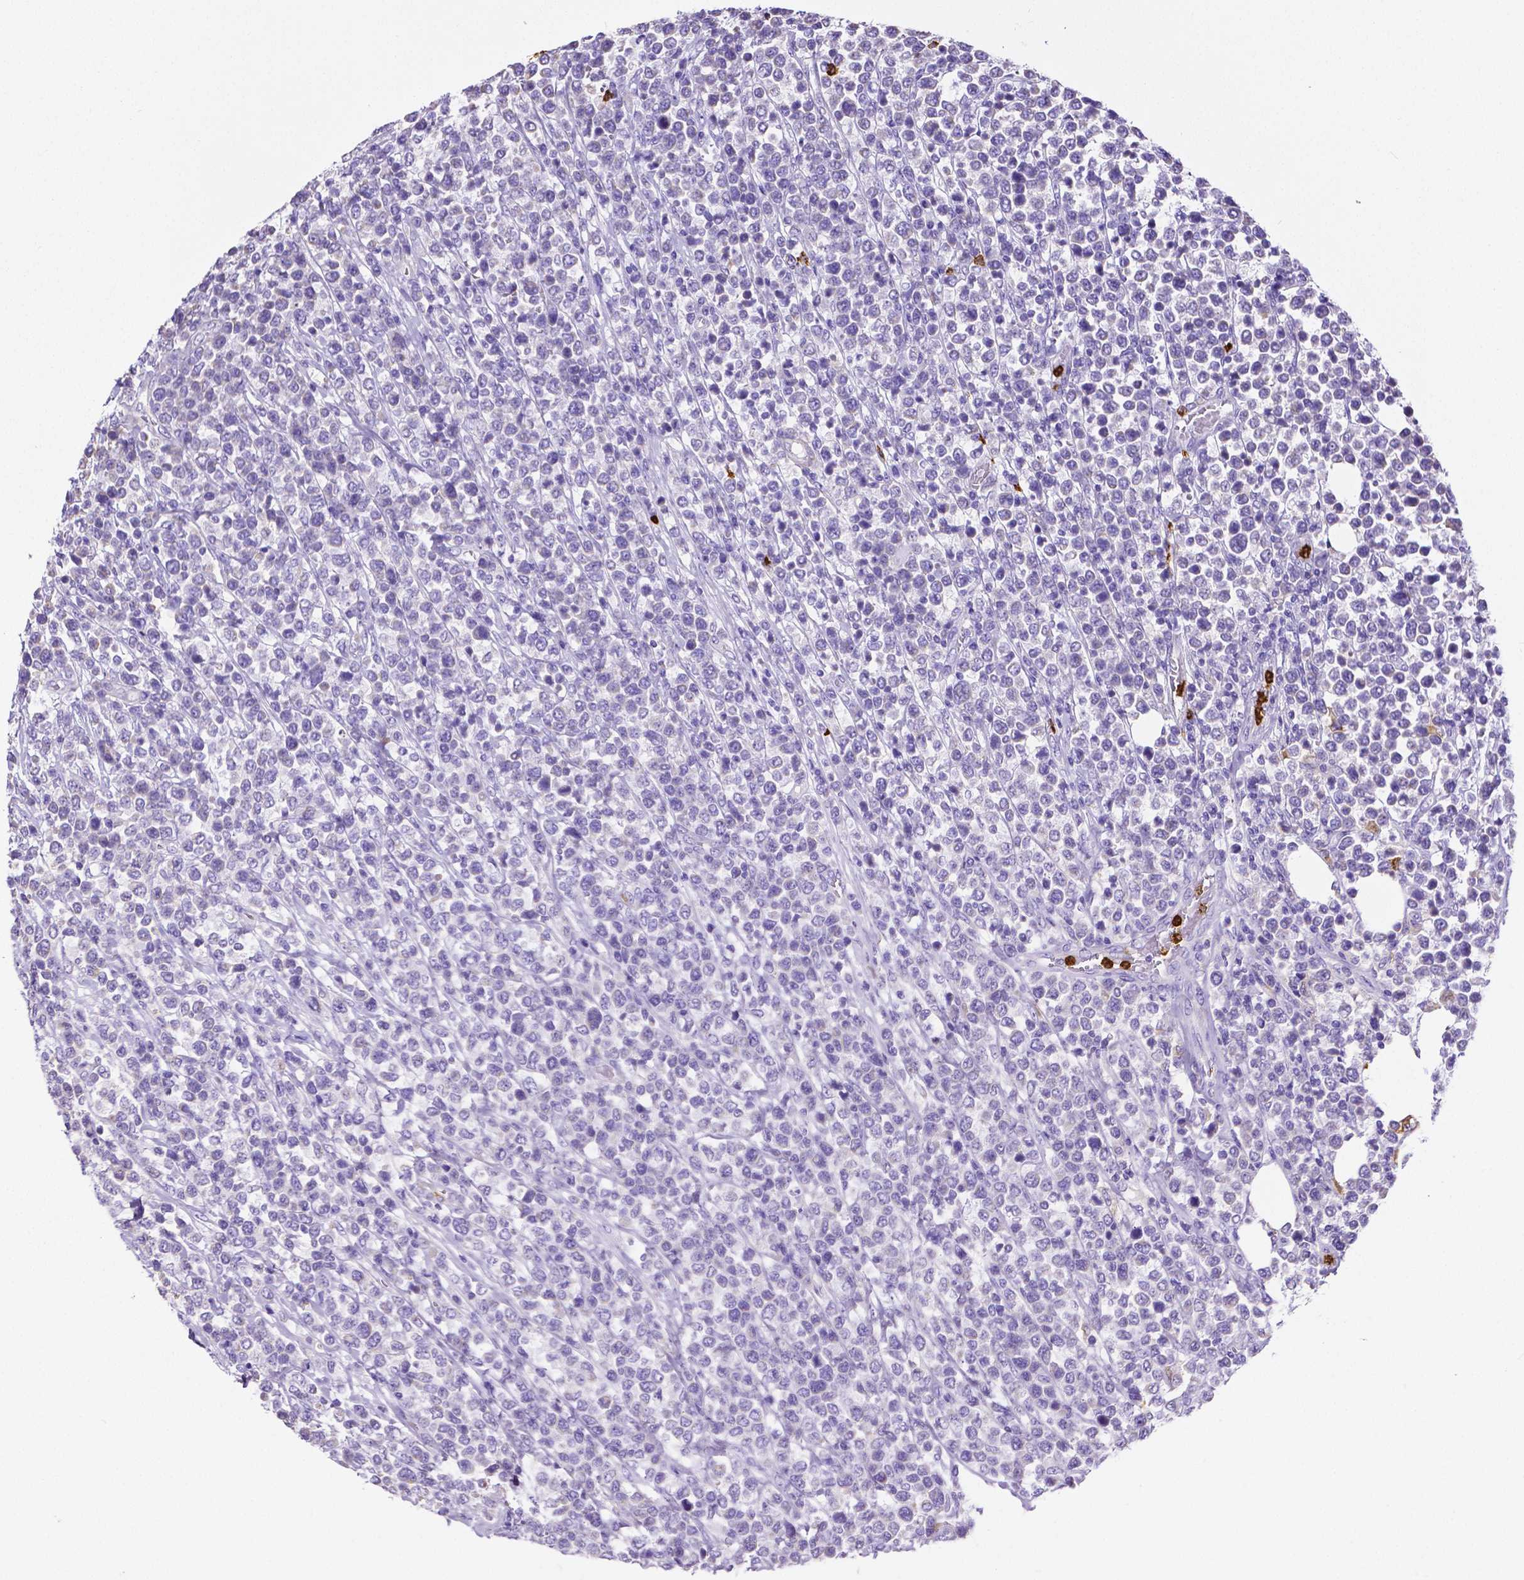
{"staining": {"intensity": "negative", "quantity": "none", "location": "none"}, "tissue": "lymphoma", "cell_type": "Tumor cells", "image_type": "cancer", "snomed": [{"axis": "morphology", "description": "Malignant lymphoma, non-Hodgkin's type, High grade"}, {"axis": "topography", "description": "Soft tissue"}], "caption": "An IHC micrograph of malignant lymphoma, non-Hodgkin's type (high-grade) is shown. There is no staining in tumor cells of malignant lymphoma, non-Hodgkin's type (high-grade).", "gene": "MMP9", "patient": {"sex": "female", "age": 56}}